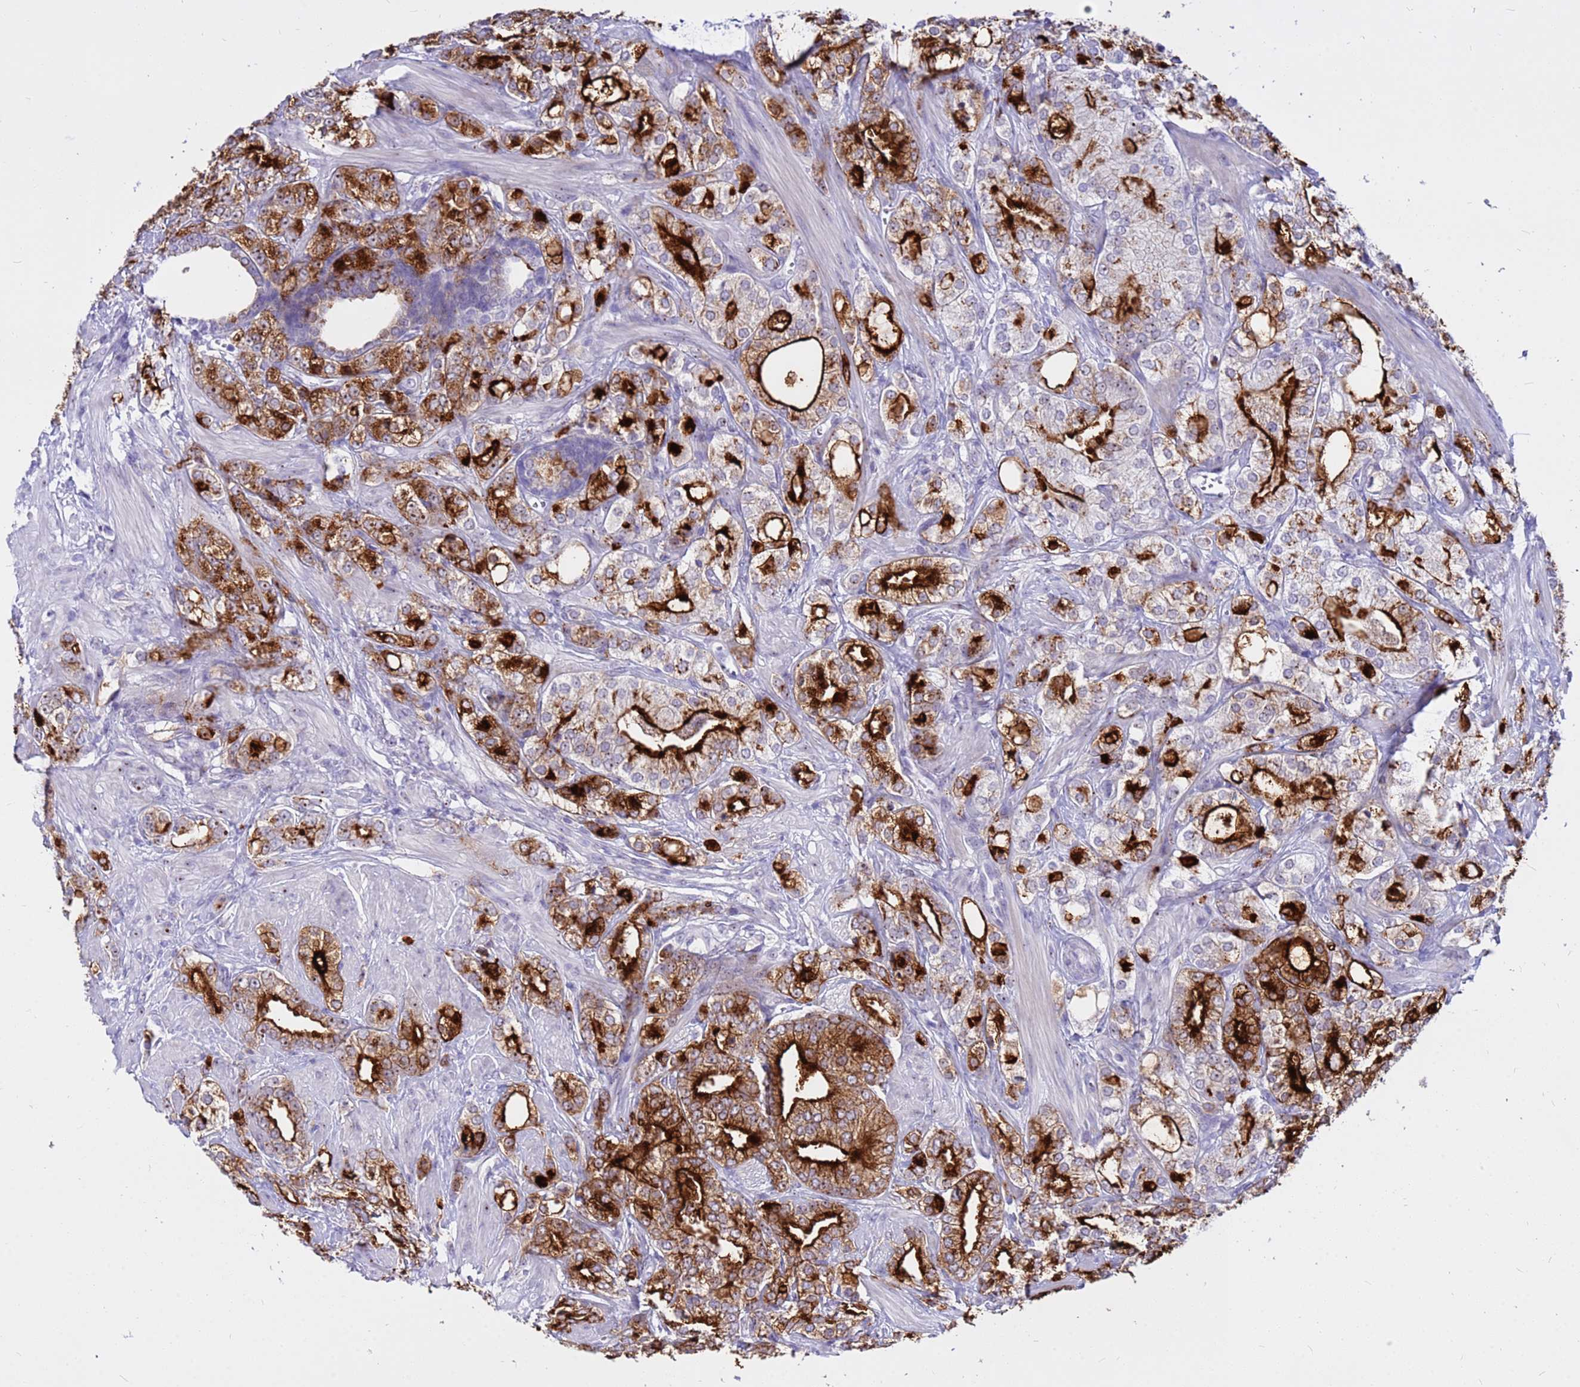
{"staining": {"intensity": "strong", "quantity": "25%-75%", "location": "cytoplasmic/membranous"}, "tissue": "prostate cancer", "cell_type": "Tumor cells", "image_type": "cancer", "snomed": [{"axis": "morphology", "description": "Adenocarcinoma, High grade"}, {"axis": "topography", "description": "Prostate"}], "caption": "Human adenocarcinoma (high-grade) (prostate) stained with a protein marker shows strong staining in tumor cells.", "gene": "DMRTC2", "patient": {"sex": "male", "age": 50}}